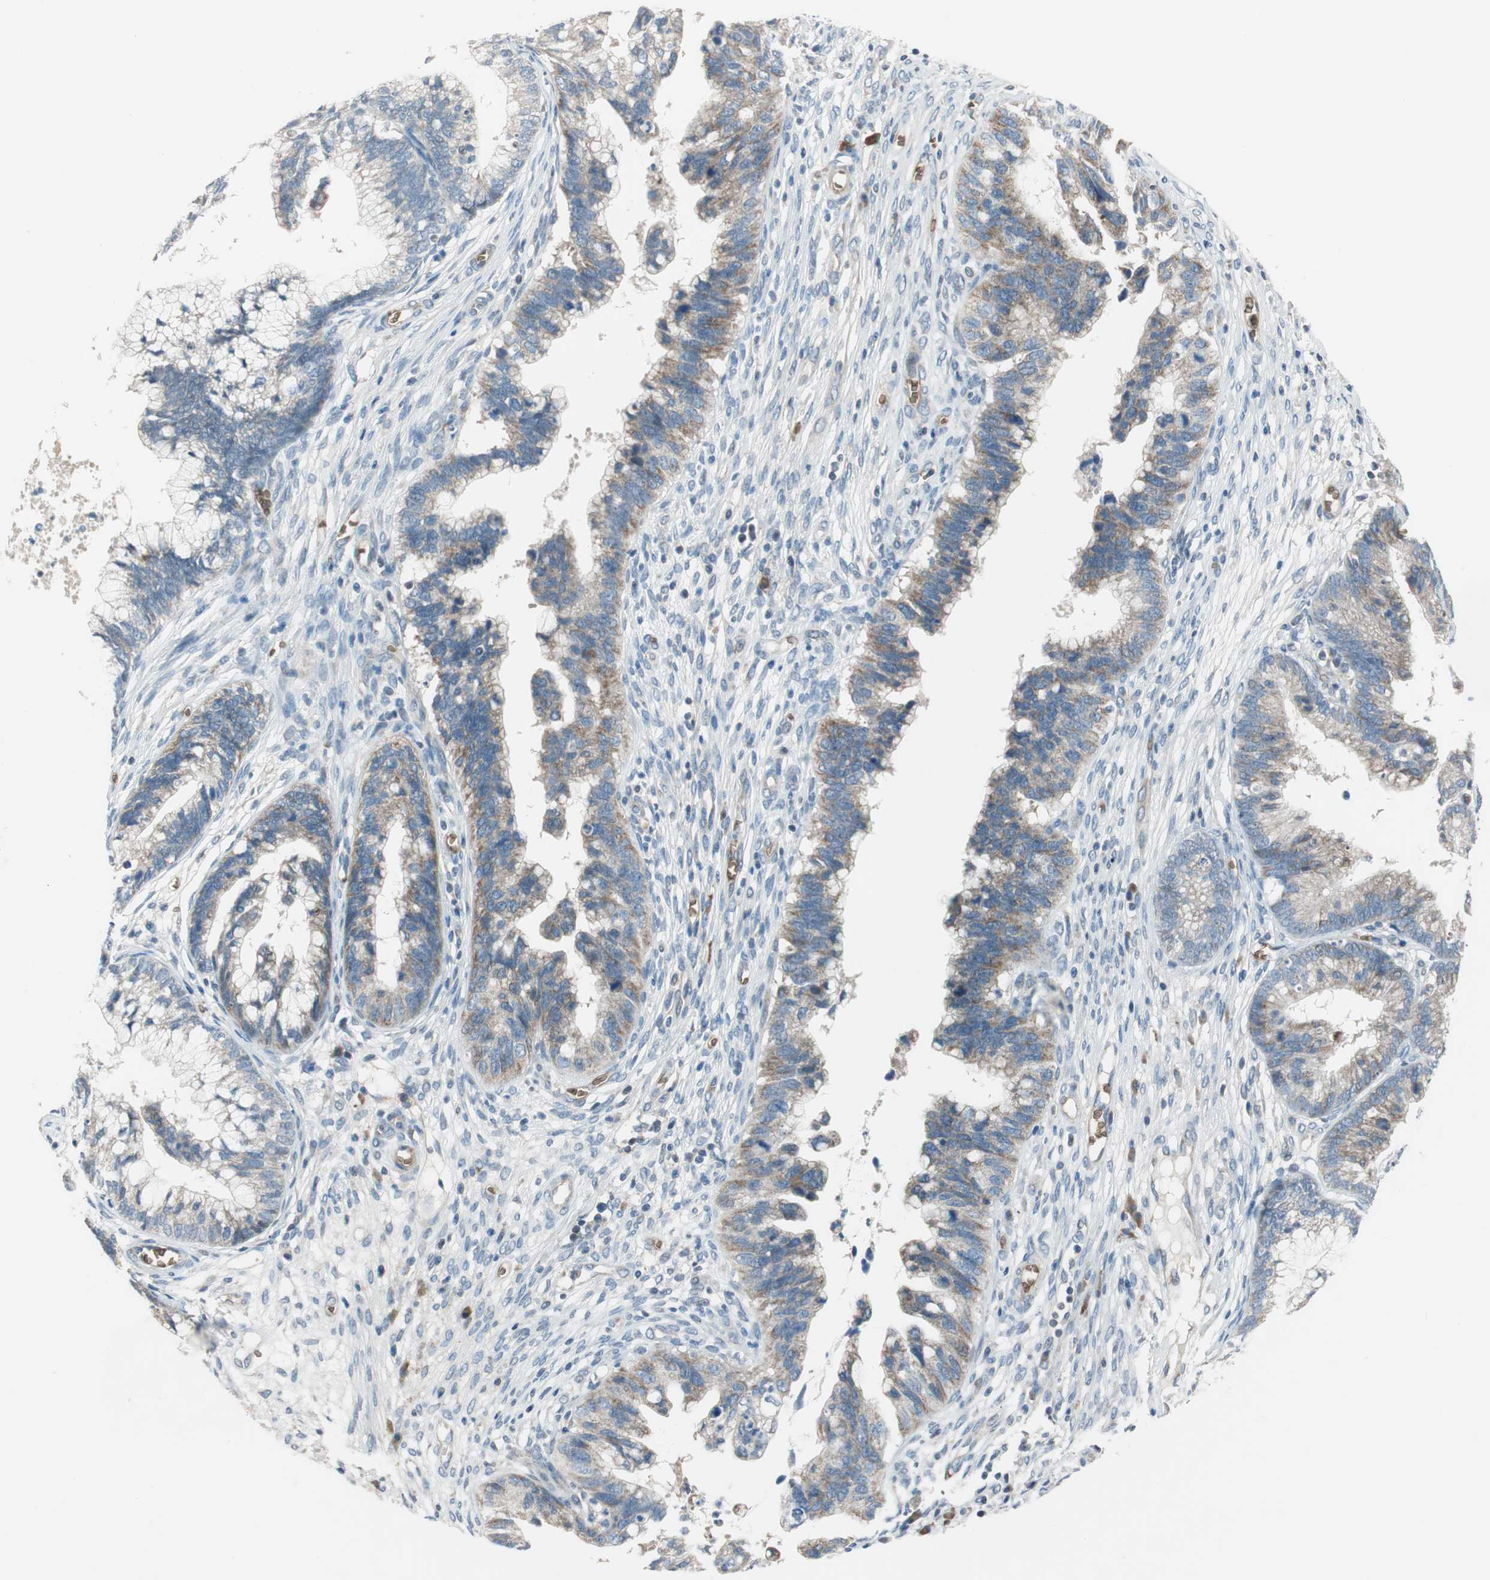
{"staining": {"intensity": "moderate", "quantity": "25%-75%", "location": "cytoplasmic/membranous"}, "tissue": "cervical cancer", "cell_type": "Tumor cells", "image_type": "cancer", "snomed": [{"axis": "morphology", "description": "Adenocarcinoma, NOS"}, {"axis": "topography", "description": "Cervix"}], "caption": "Moderate cytoplasmic/membranous positivity is present in approximately 25%-75% of tumor cells in adenocarcinoma (cervical).", "gene": "GYPC", "patient": {"sex": "female", "age": 44}}